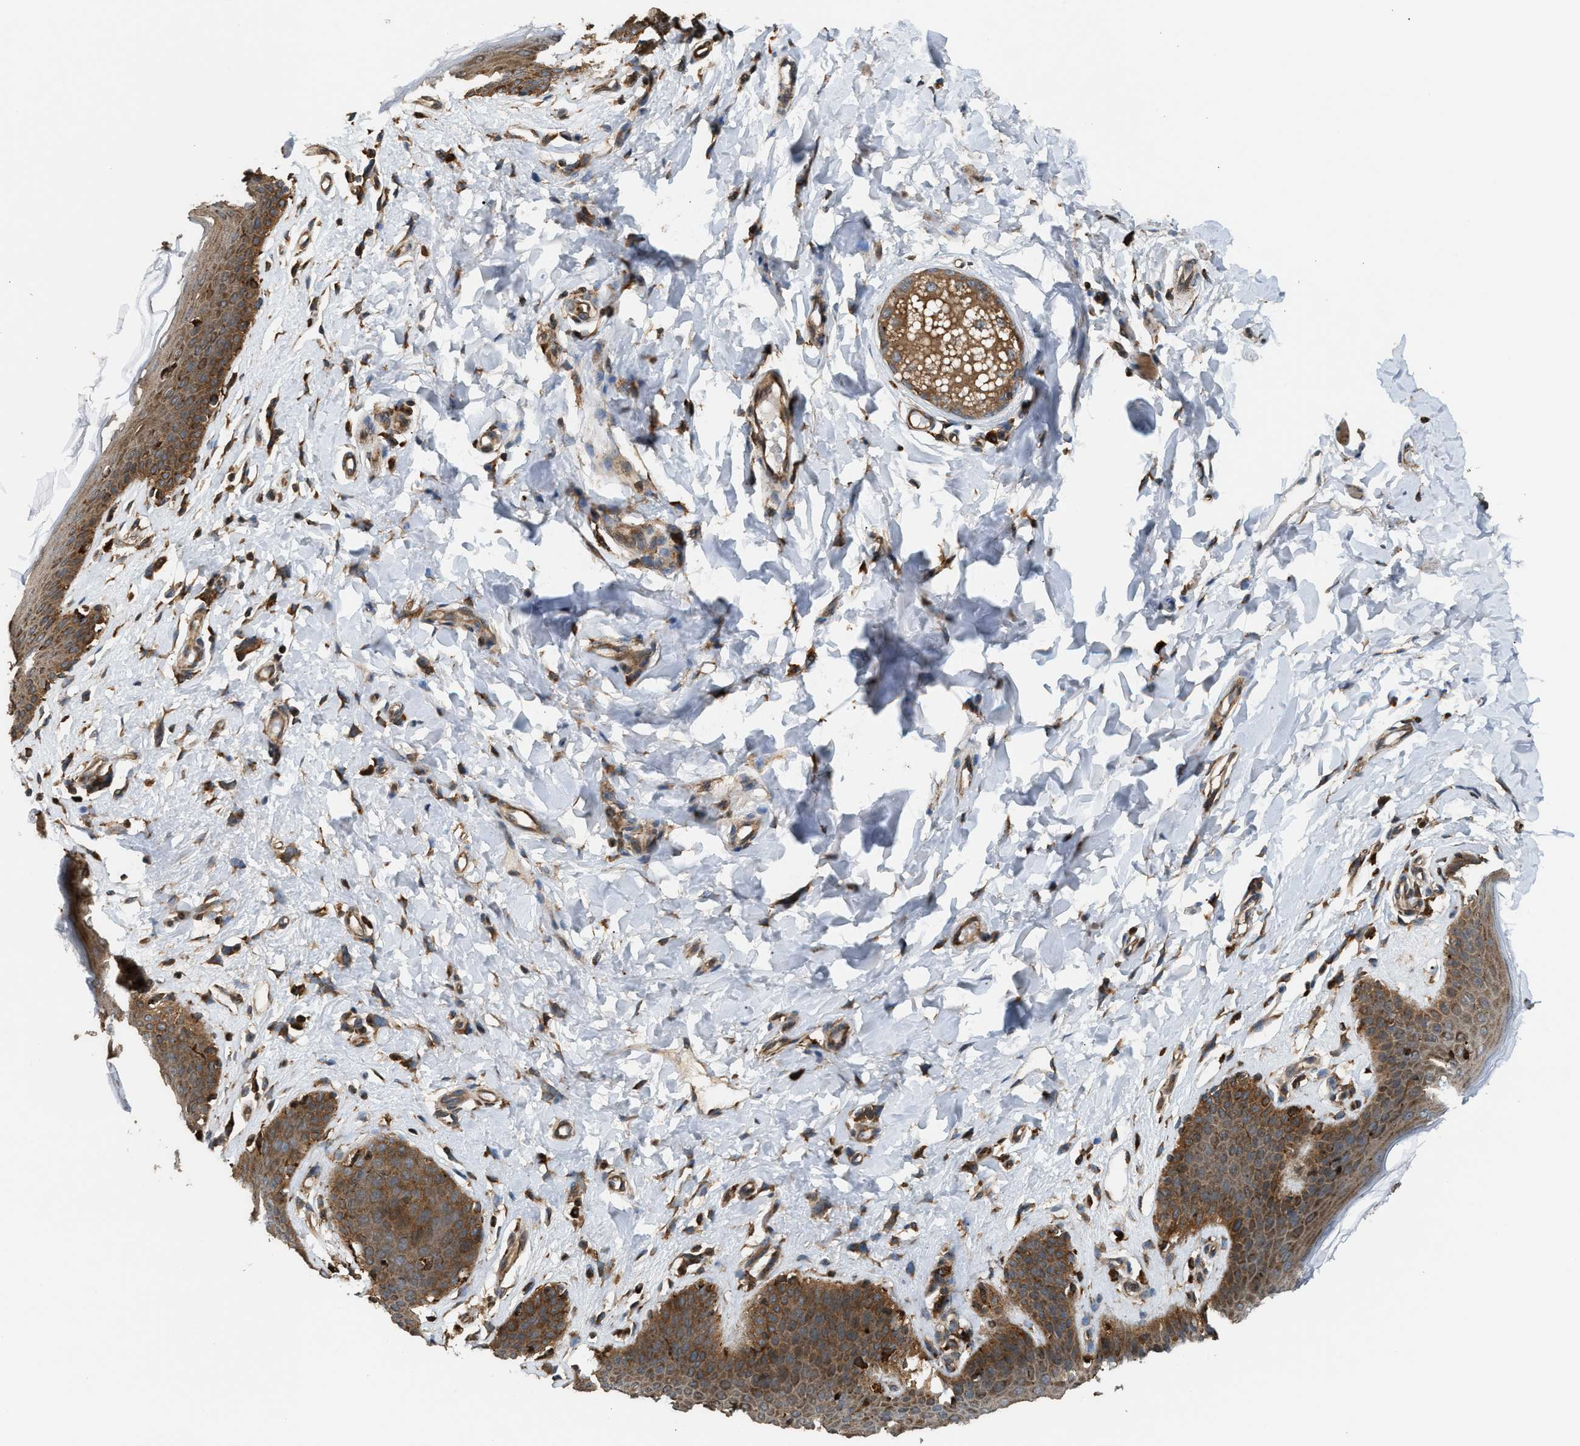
{"staining": {"intensity": "moderate", "quantity": ">75%", "location": "cytoplasmic/membranous"}, "tissue": "skin", "cell_type": "Epidermal cells", "image_type": "normal", "snomed": [{"axis": "morphology", "description": "Normal tissue, NOS"}, {"axis": "topography", "description": "Vulva"}], "caption": "Protein analysis of benign skin exhibits moderate cytoplasmic/membranous staining in approximately >75% of epidermal cells.", "gene": "BAIAP2L1", "patient": {"sex": "female", "age": 66}}